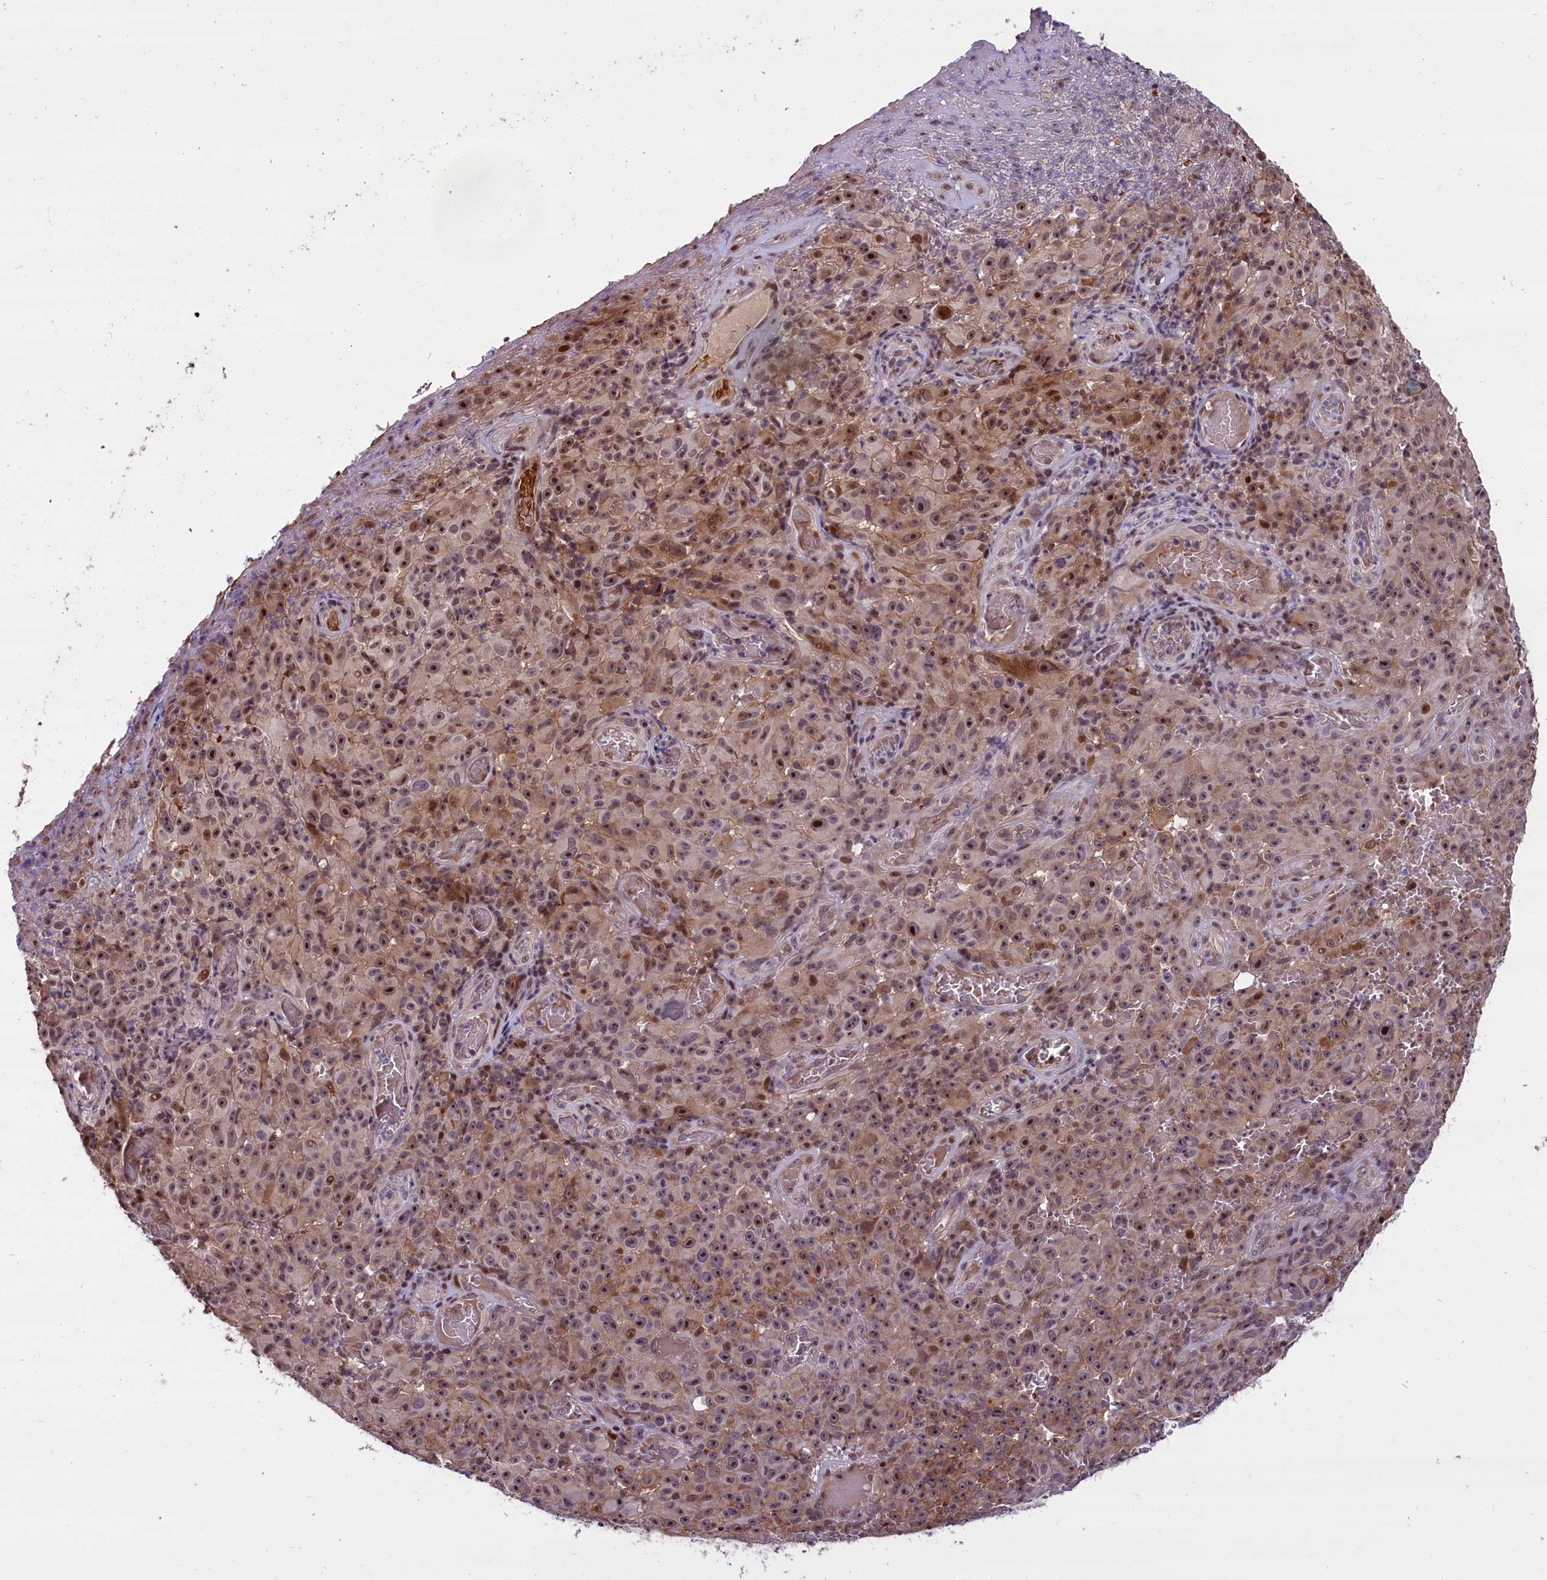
{"staining": {"intensity": "moderate", "quantity": ">75%", "location": "cytoplasmic/membranous,nuclear"}, "tissue": "melanoma", "cell_type": "Tumor cells", "image_type": "cancer", "snomed": [{"axis": "morphology", "description": "Malignant melanoma, NOS"}, {"axis": "topography", "description": "Skin"}], "caption": "An immunohistochemistry (IHC) photomicrograph of tumor tissue is shown. Protein staining in brown labels moderate cytoplasmic/membranous and nuclear positivity in melanoma within tumor cells. (DAB (3,3'-diaminobenzidine) IHC, brown staining for protein, blue staining for nuclei).", "gene": "SHFL", "patient": {"sex": "female", "age": 82}}